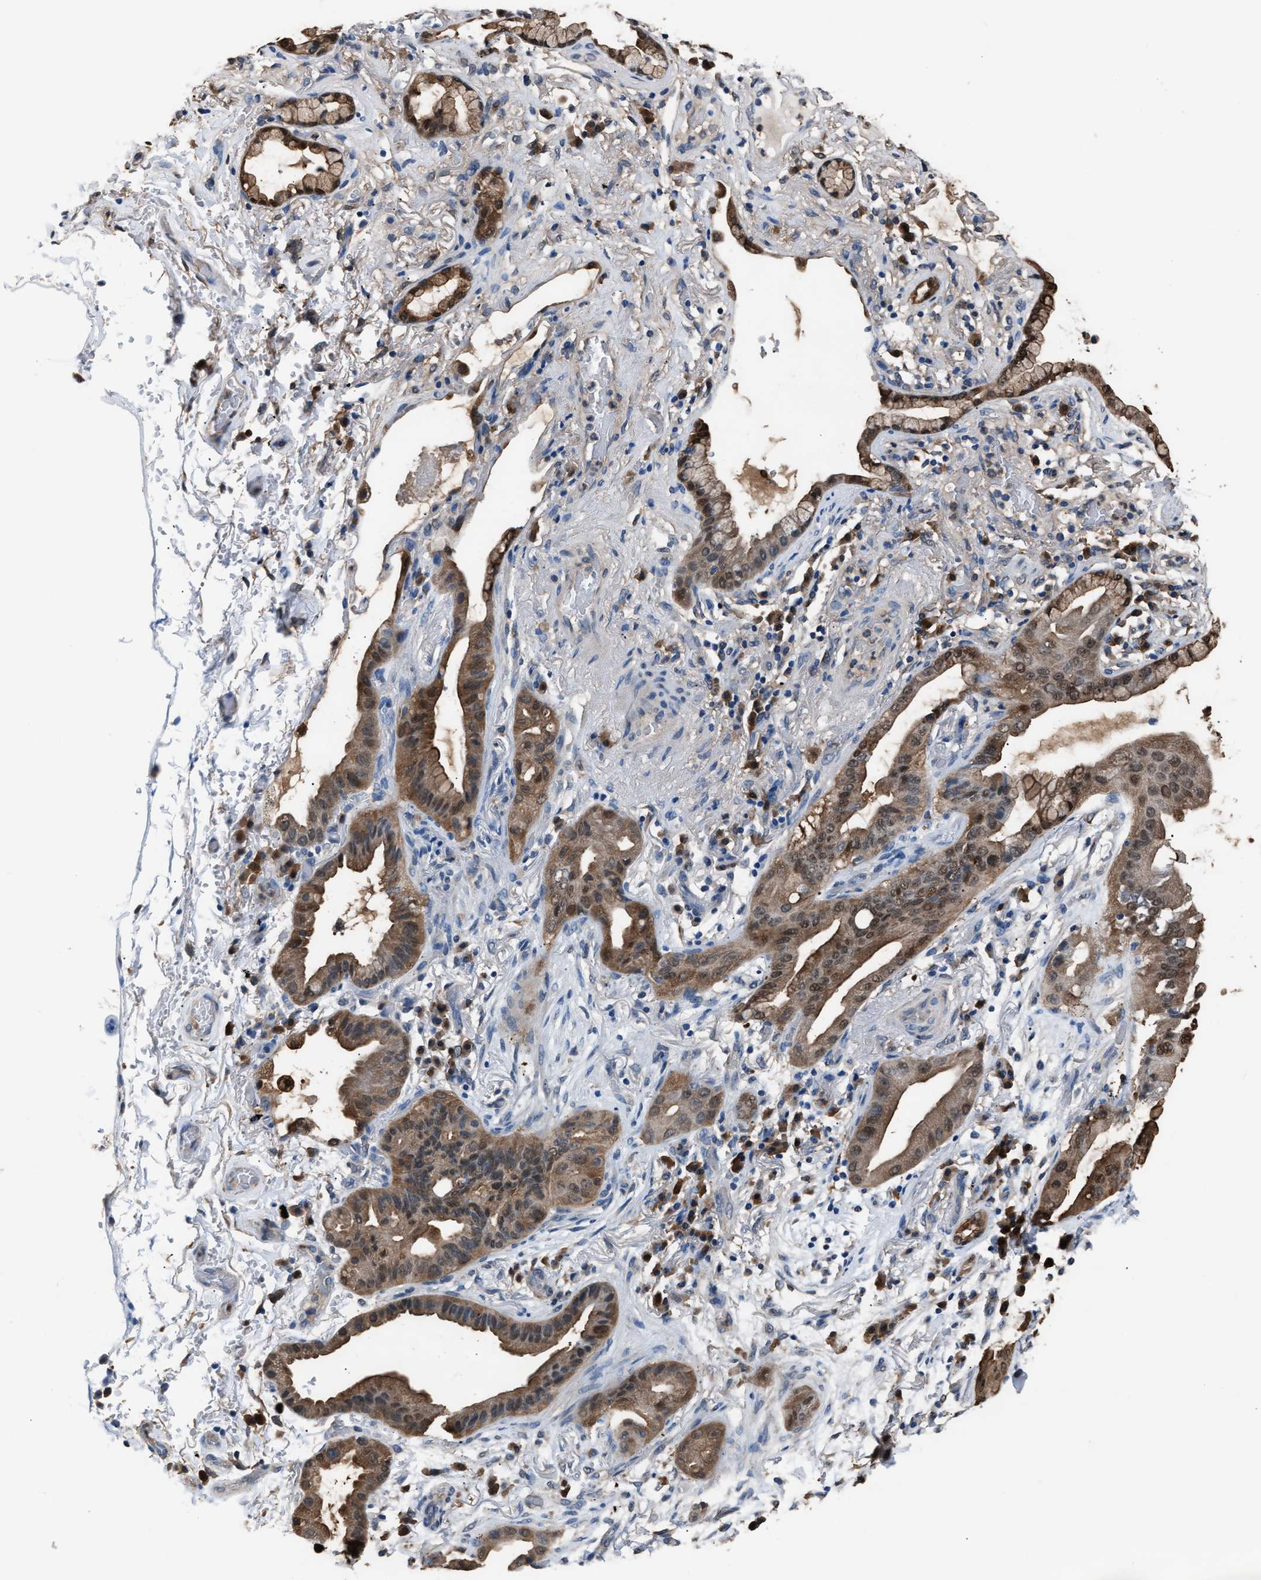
{"staining": {"intensity": "moderate", "quantity": ">75%", "location": "cytoplasmic/membranous"}, "tissue": "lung cancer", "cell_type": "Tumor cells", "image_type": "cancer", "snomed": [{"axis": "morphology", "description": "Normal tissue, NOS"}, {"axis": "morphology", "description": "Adenocarcinoma, NOS"}, {"axis": "topography", "description": "Bronchus"}, {"axis": "topography", "description": "Lung"}], "caption": "DAB immunohistochemical staining of human lung adenocarcinoma demonstrates moderate cytoplasmic/membranous protein expression in approximately >75% of tumor cells. (IHC, brightfield microscopy, high magnification).", "gene": "GSTP1", "patient": {"sex": "female", "age": 70}}